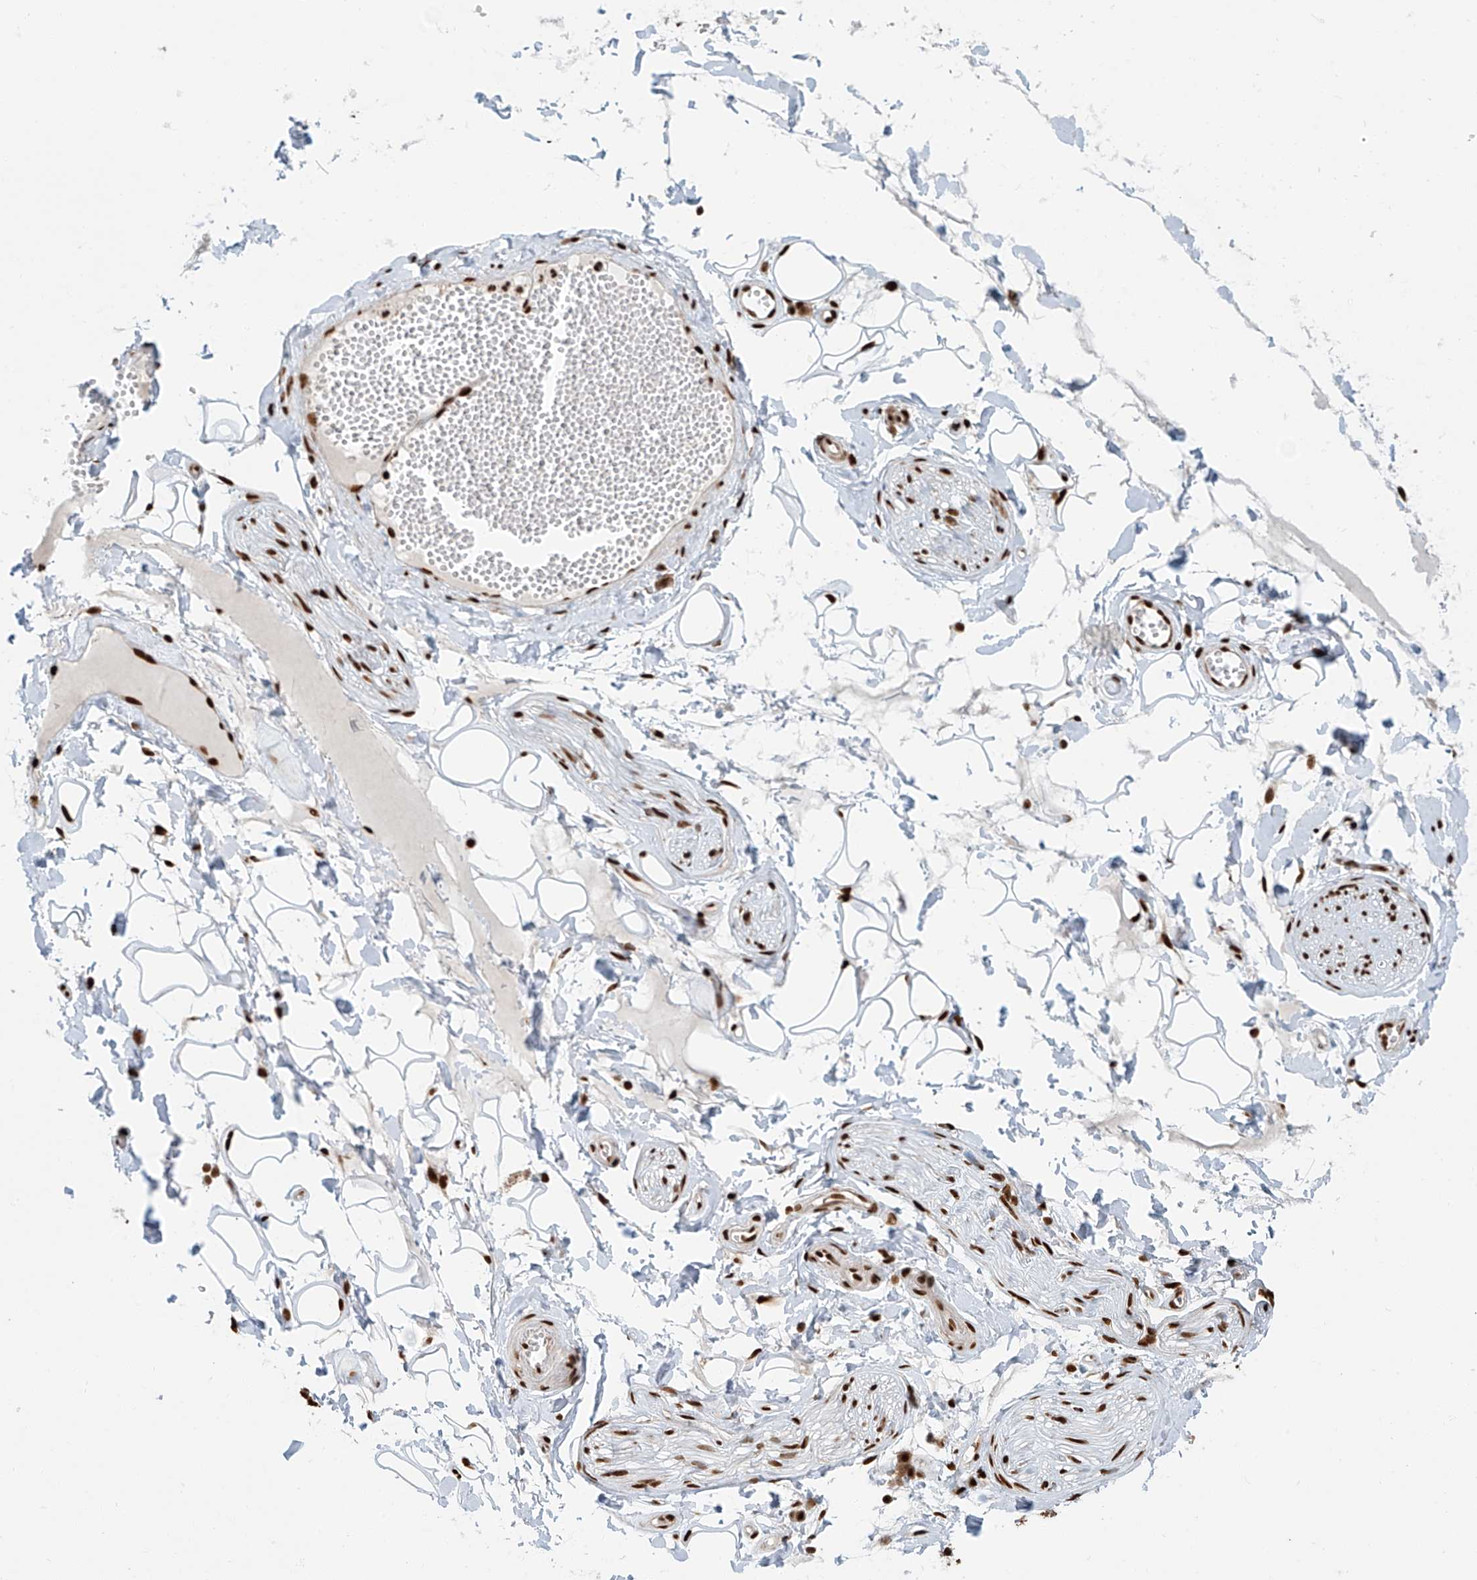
{"staining": {"intensity": "strong", "quantity": ">75%", "location": "nuclear"}, "tissue": "adipose tissue", "cell_type": "Adipocytes", "image_type": "normal", "snomed": [{"axis": "morphology", "description": "Normal tissue, NOS"}, {"axis": "morphology", "description": "Inflammation, NOS"}, {"axis": "topography", "description": "Salivary gland"}, {"axis": "topography", "description": "Peripheral nerve tissue"}], "caption": "There is high levels of strong nuclear positivity in adipocytes of benign adipose tissue, as demonstrated by immunohistochemical staining (brown color).", "gene": "FAM193B", "patient": {"sex": "female", "age": 75}}